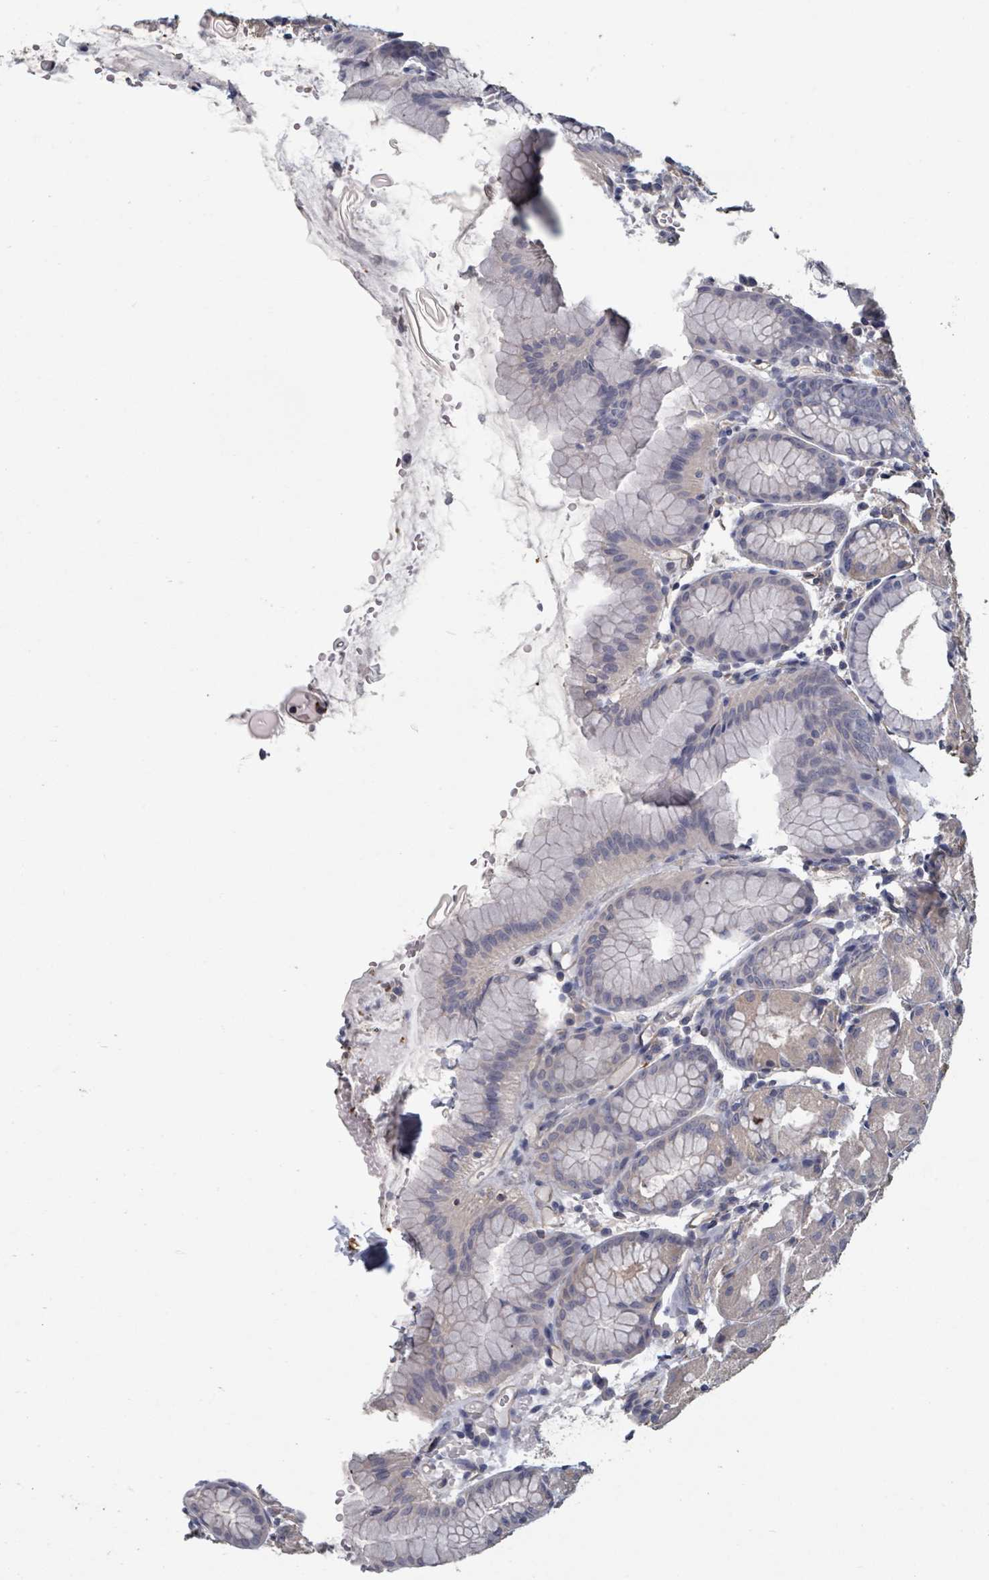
{"staining": {"intensity": "negative", "quantity": "none", "location": "none"}, "tissue": "stomach", "cell_type": "Glandular cells", "image_type": "normal", "snomed": [{"axis": "morphology", "description": "Normal tissue, NOS"}, {"axis": "topography", "description": "Stomach, upper"}], "caption": "A high-resolution histopathology image shows immunohistochemistry staining of benign stomach, which demonstrates no significant staining in glandular cells. (DAB (3,3'-diaminobenzidine) IHC with hematoxylin counter stain).", "gene": "PLAUR", "patient": {"sex": "male", "age": 47}}